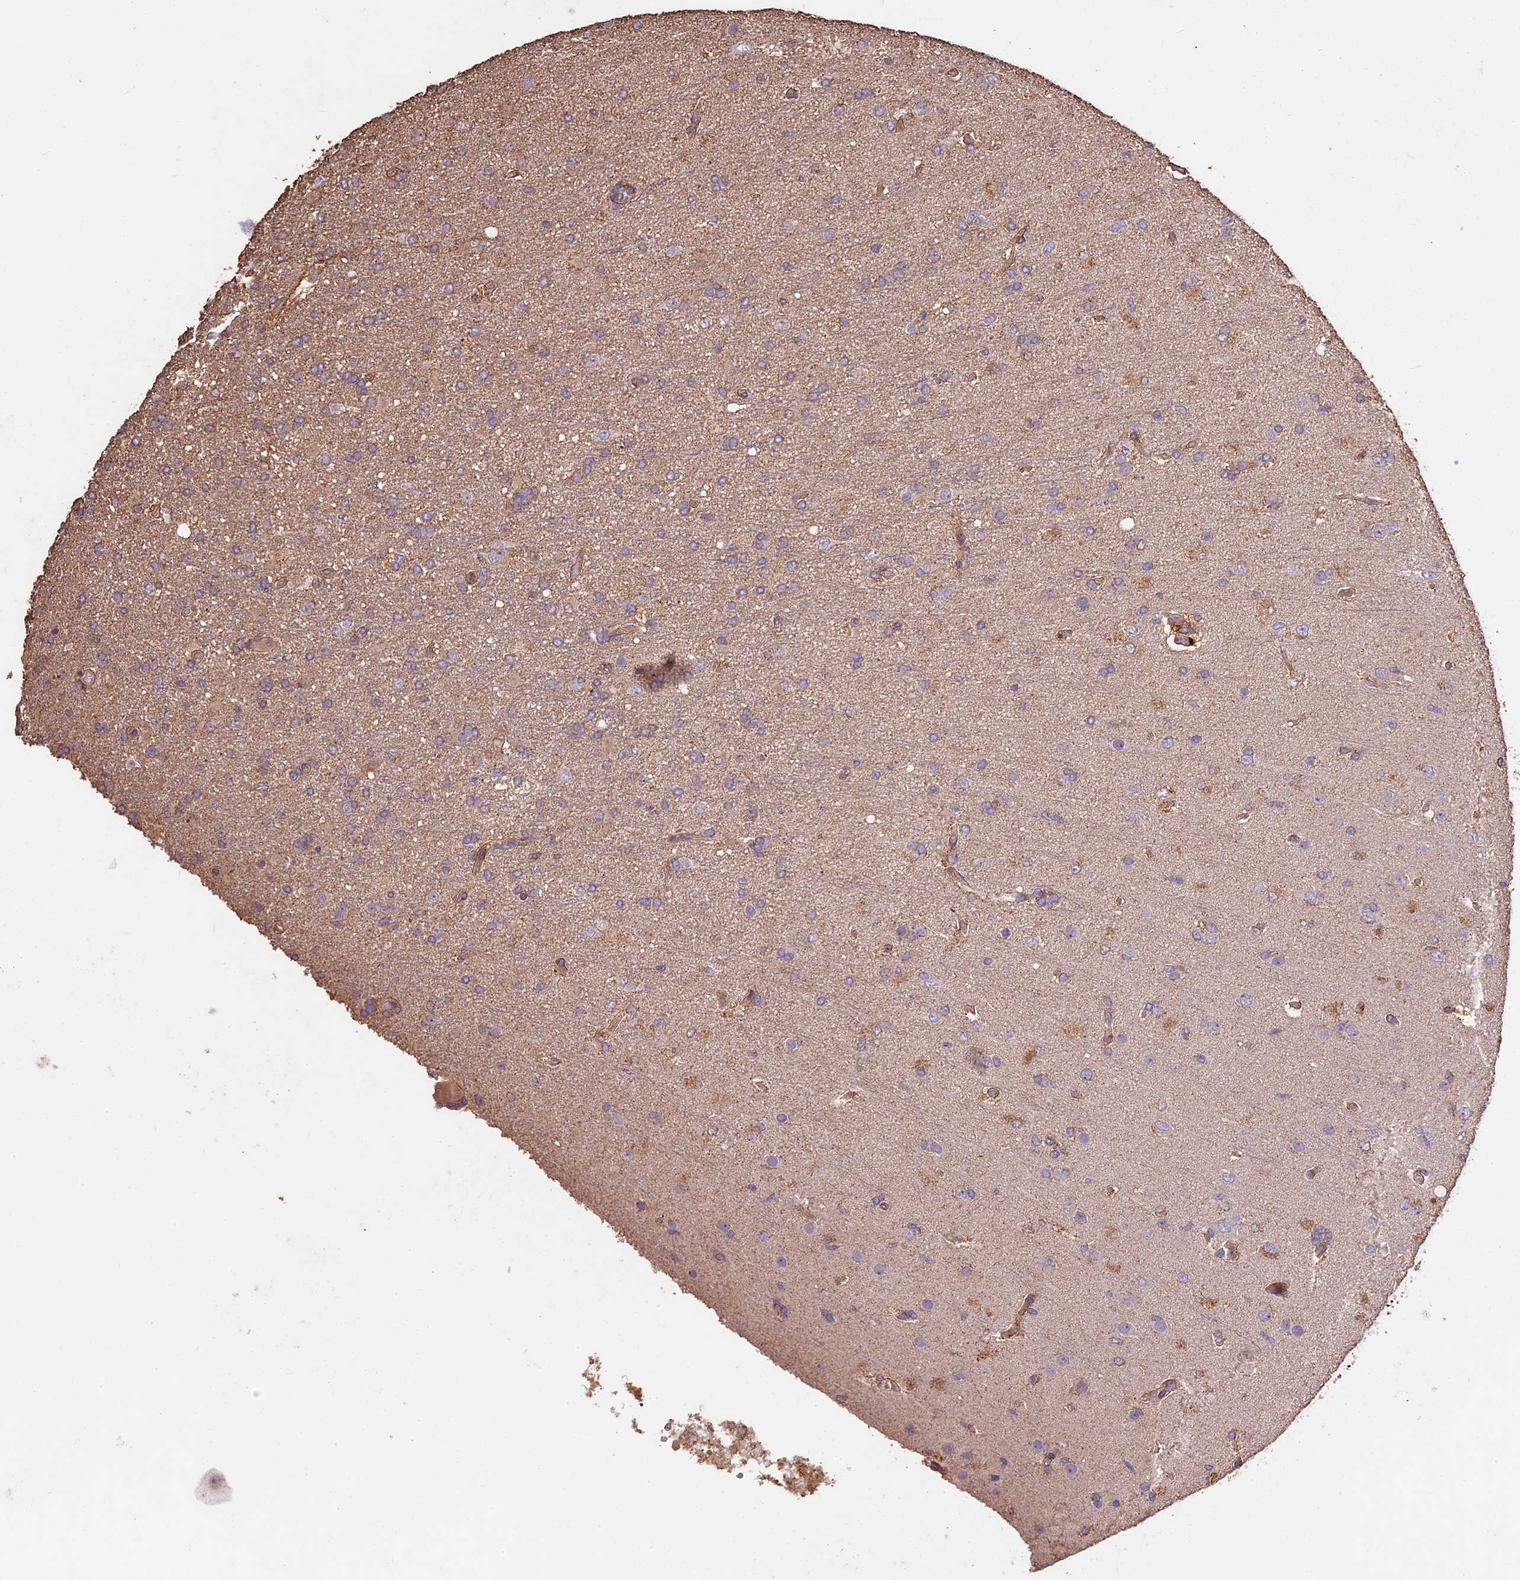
{"staining": {"intensity": "negative", "quantity": "none", "location": "none"}, "tissue": "glioma", "cell_type": "Tumor cells", "image_type": "cancer", "snomed": [{"axis": "morphology", "description": "Glioma, malignant, High grade"}, {"axis": "topography", "description": "Brain"}], "caption": "Tumor cells are negative for protein expression in human glioma.", "gene": "CRLF1", "patient": {"sex": "female", "age": 74}}